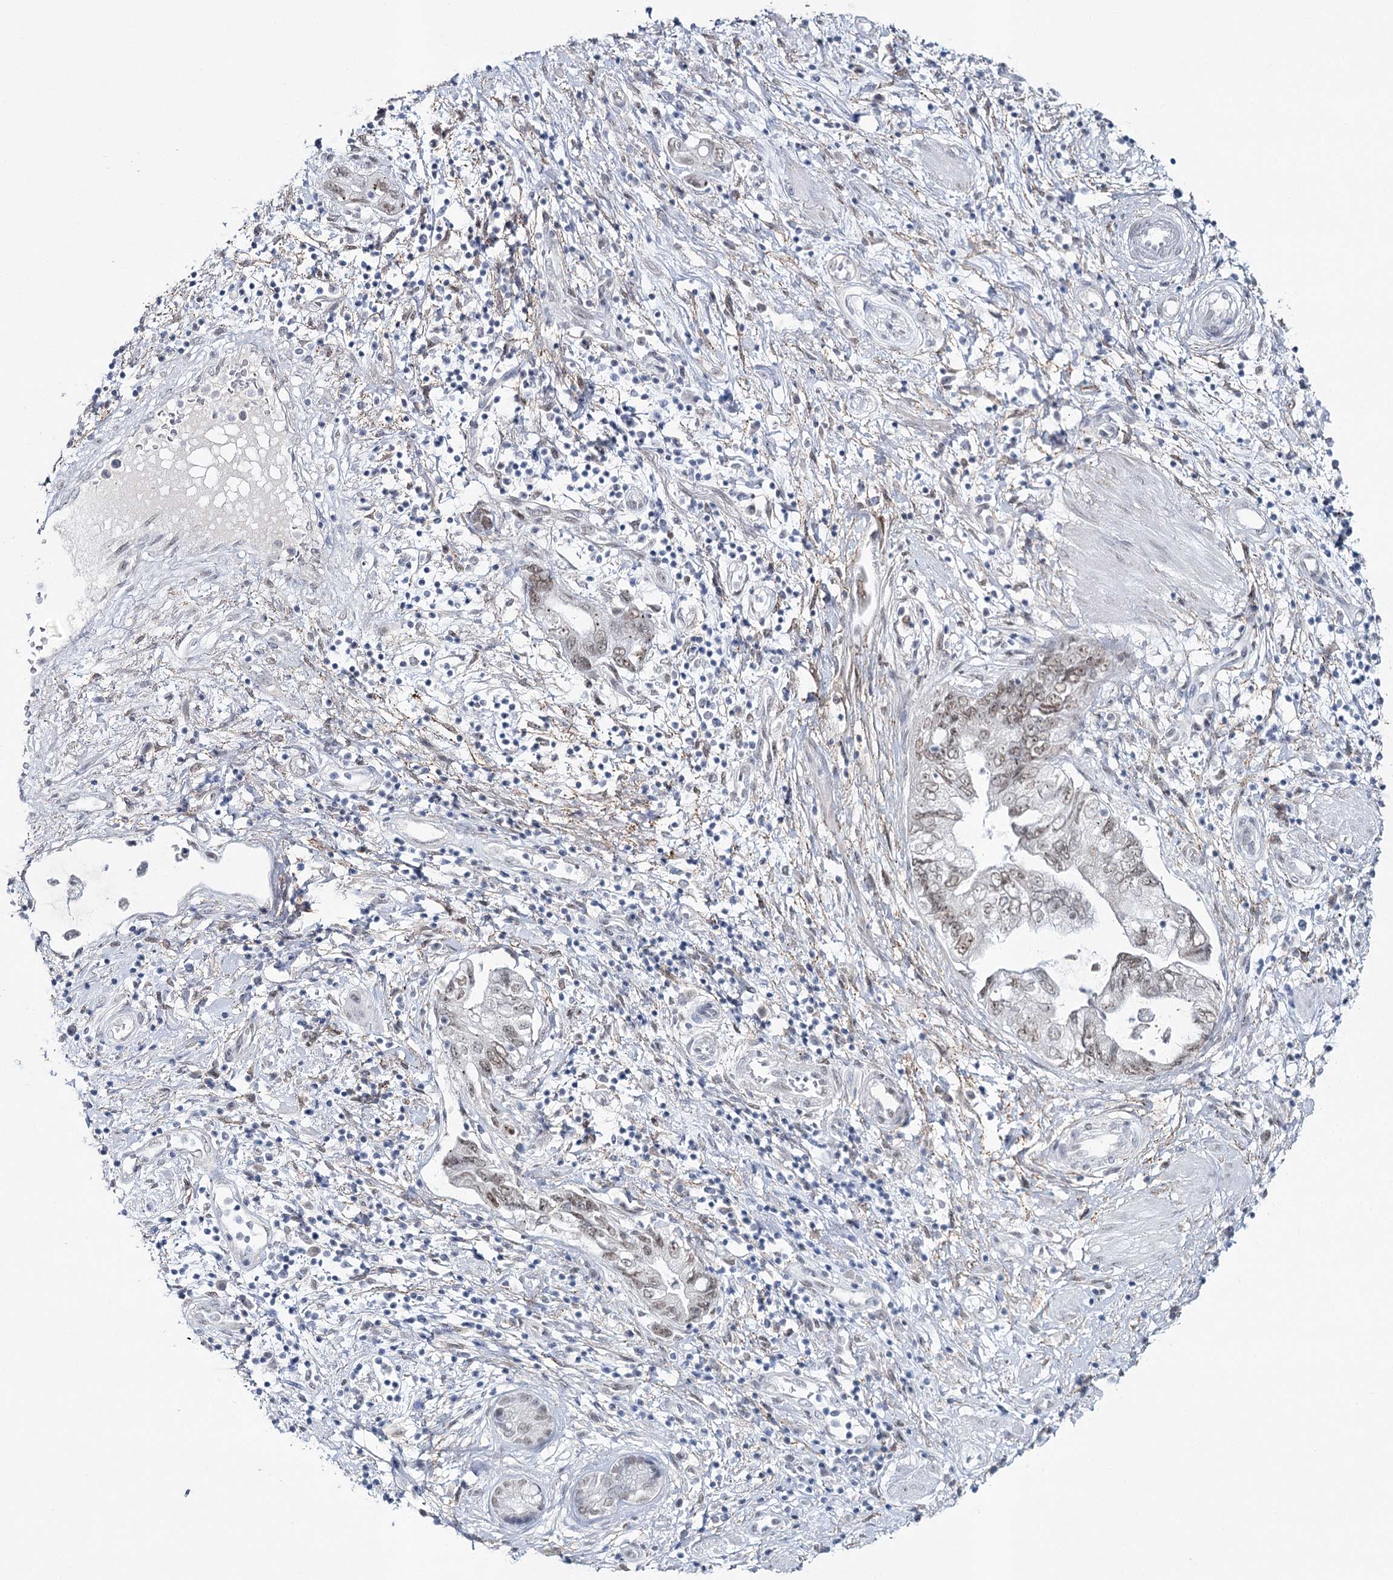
{"staining": {"intensity": "weak", "quantity": ">75%", "location": "nuclear"}, "tissue": "pancreatic cancer", "cell_type": "Tumor cells", "image_type": "cancer", "snomed": [{"axis": "morphology", "description": "Adenocarcinoma, NOS"}, {"axis": "topography", "description": "Pancreas"}], "caption": "DAB immunohistochemical staining of pancreatic cancer displays weak nuclear protein expression in approximately >75% of tumor cells.", "gene": "ZC3H8", "patient": {"sex": "female", "age": 73}}